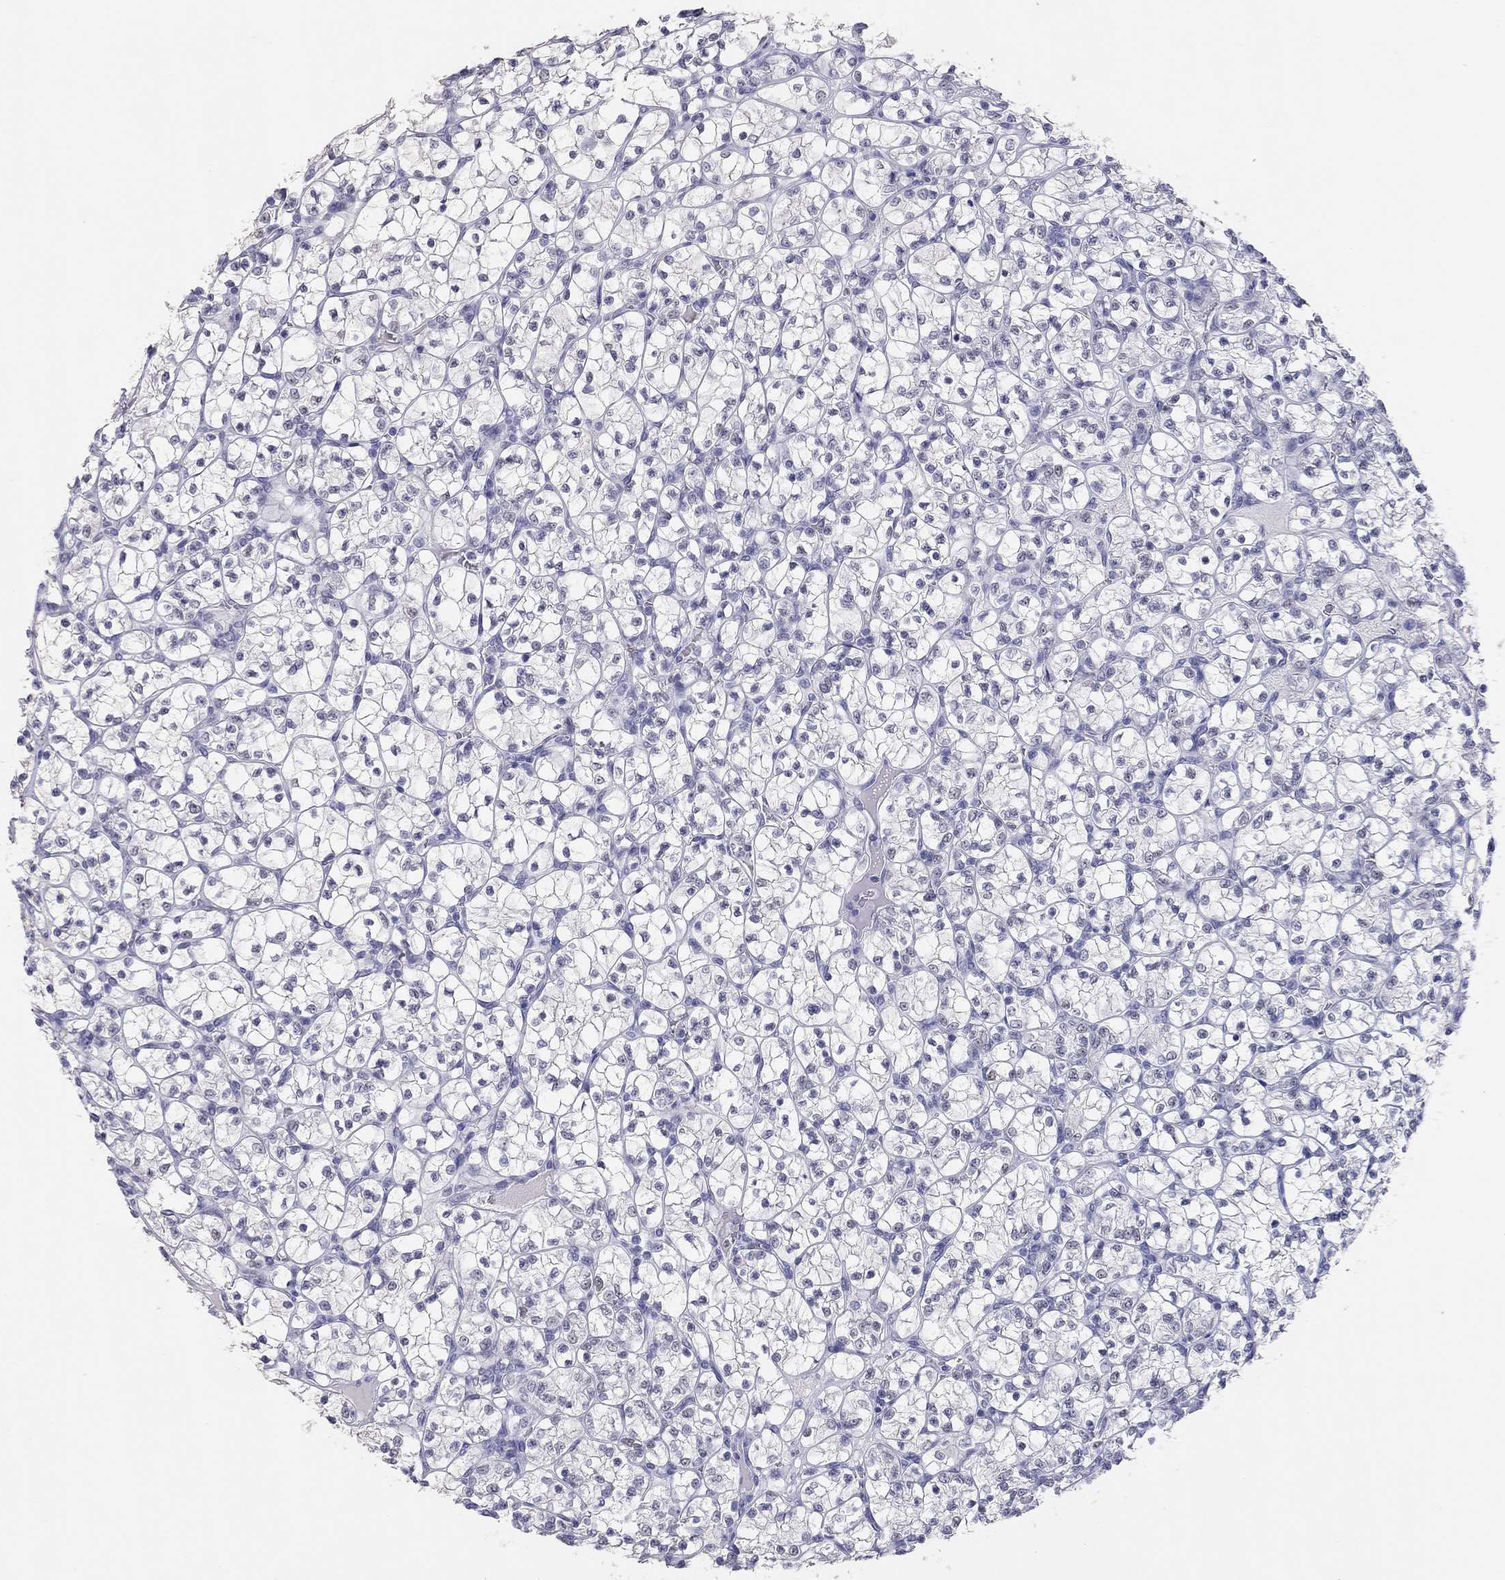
{"staining": {"intensity": "negative", "quantity": "none", "location": "none"}, "tissue": "renal cancer", "cell_type": "Tumor cells", "image_type": "cancer", "snomed": [{"axis": "morphology", "description": "Adenocarcinoma, NOS"}, {"axis": "topography", "description": "Kidney"}], "caption": "The image exhibits no staining of tumor cells in renal cancer (adenocarcinoma).", "gene": "PHOX2A", "patient": {"sex": "female", "age": 89}}